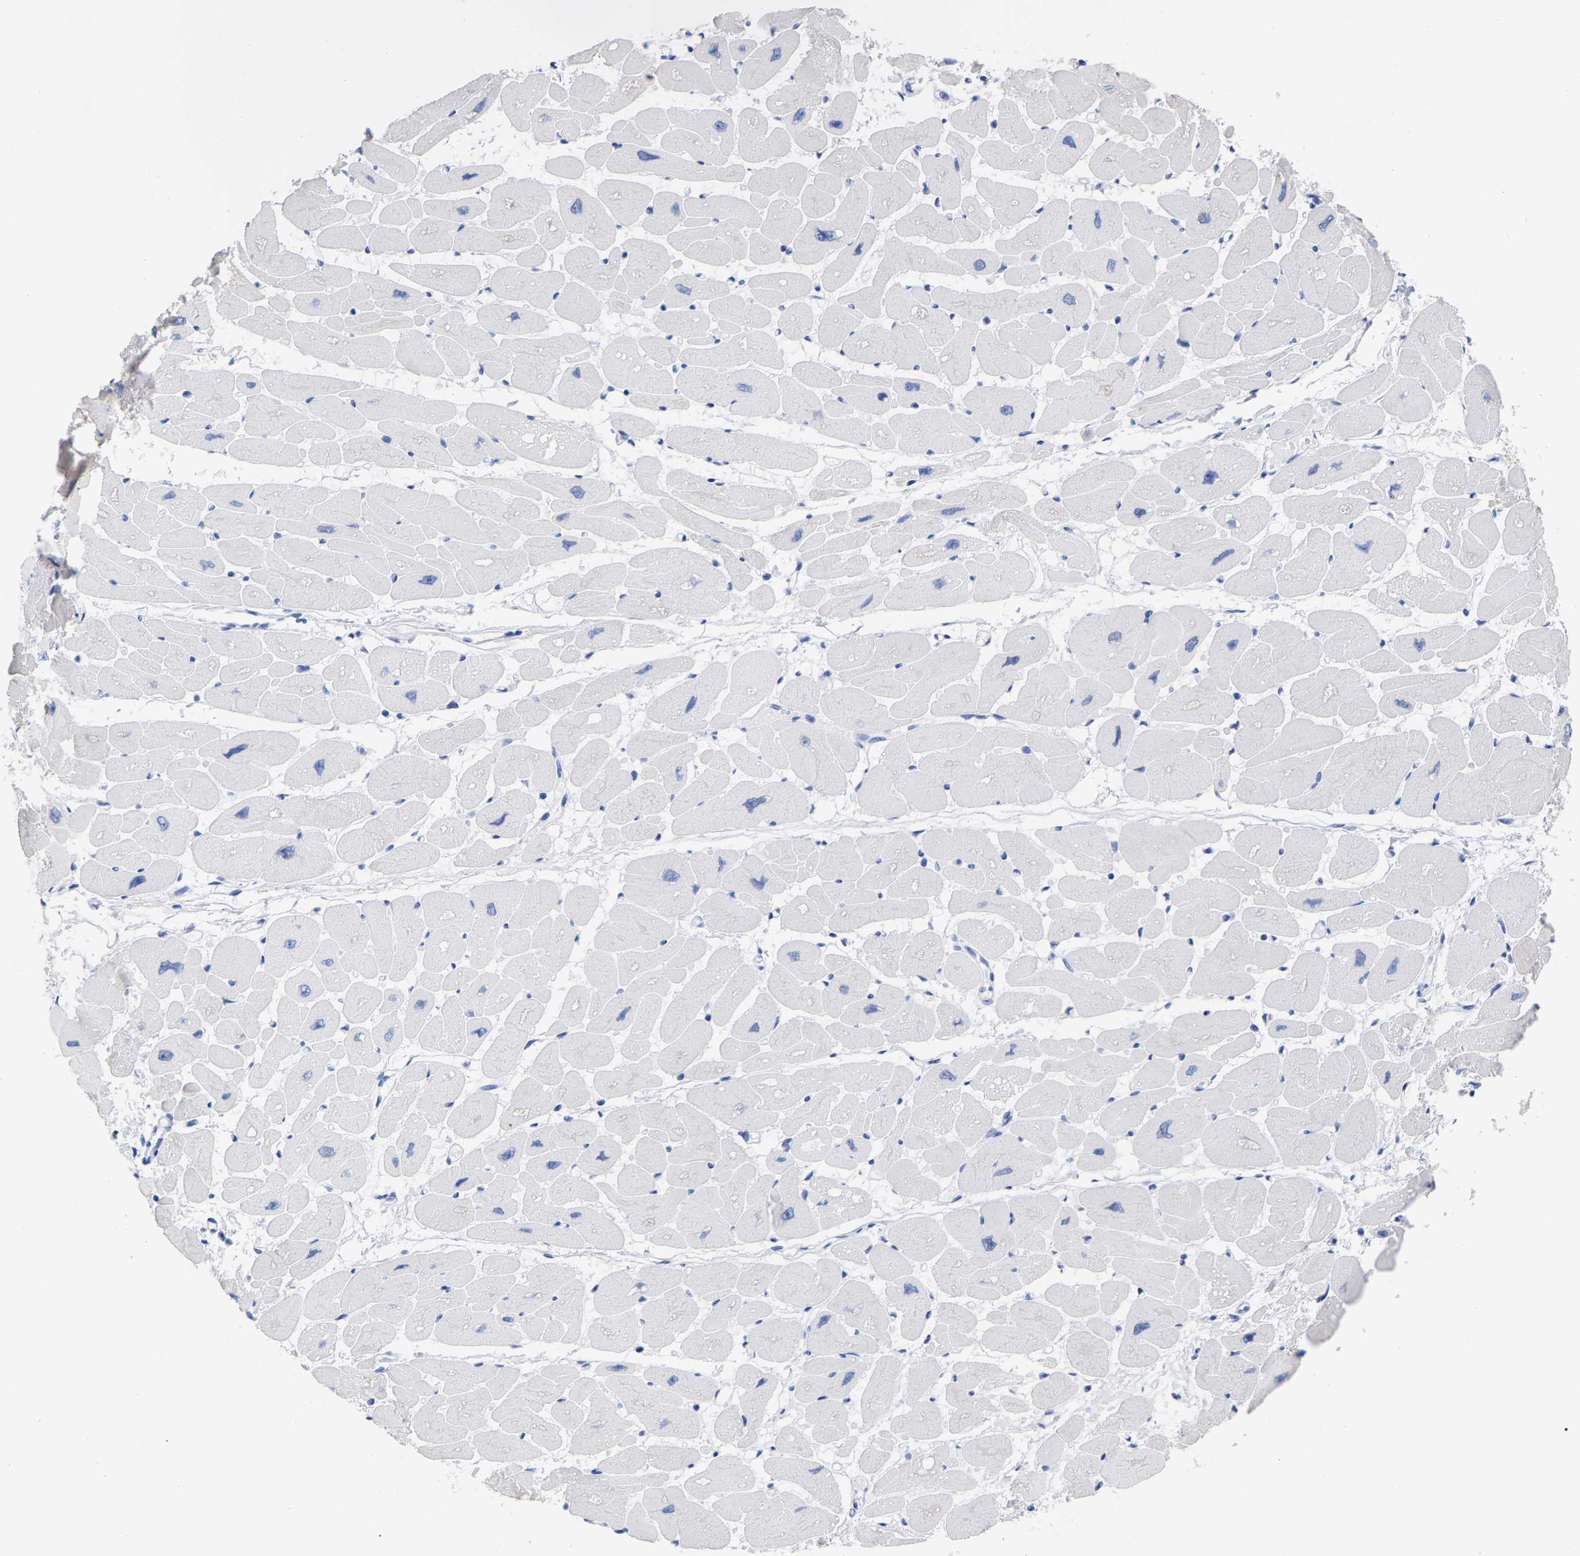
{"staining": {"intensity": "negative", "quantity": "none", "location": "none"}, "tissue": "heart muscle", "cell_type": "Cardiomyocytes", "image_type": "normal", "snomed": [{"axis": "morphology", "description": "Normal tissue, NOS"}, {"axis": "topography", "description": "Heart"}], "caption": "A high-resolution micrograph shows immunohistochemistry (IHC) staining of unremarkable heart muscle, which reveals no significant staining in cardiomyocytes.", "gene": "HAPLN1", "patient": {"sex": "female", "age": 54}}